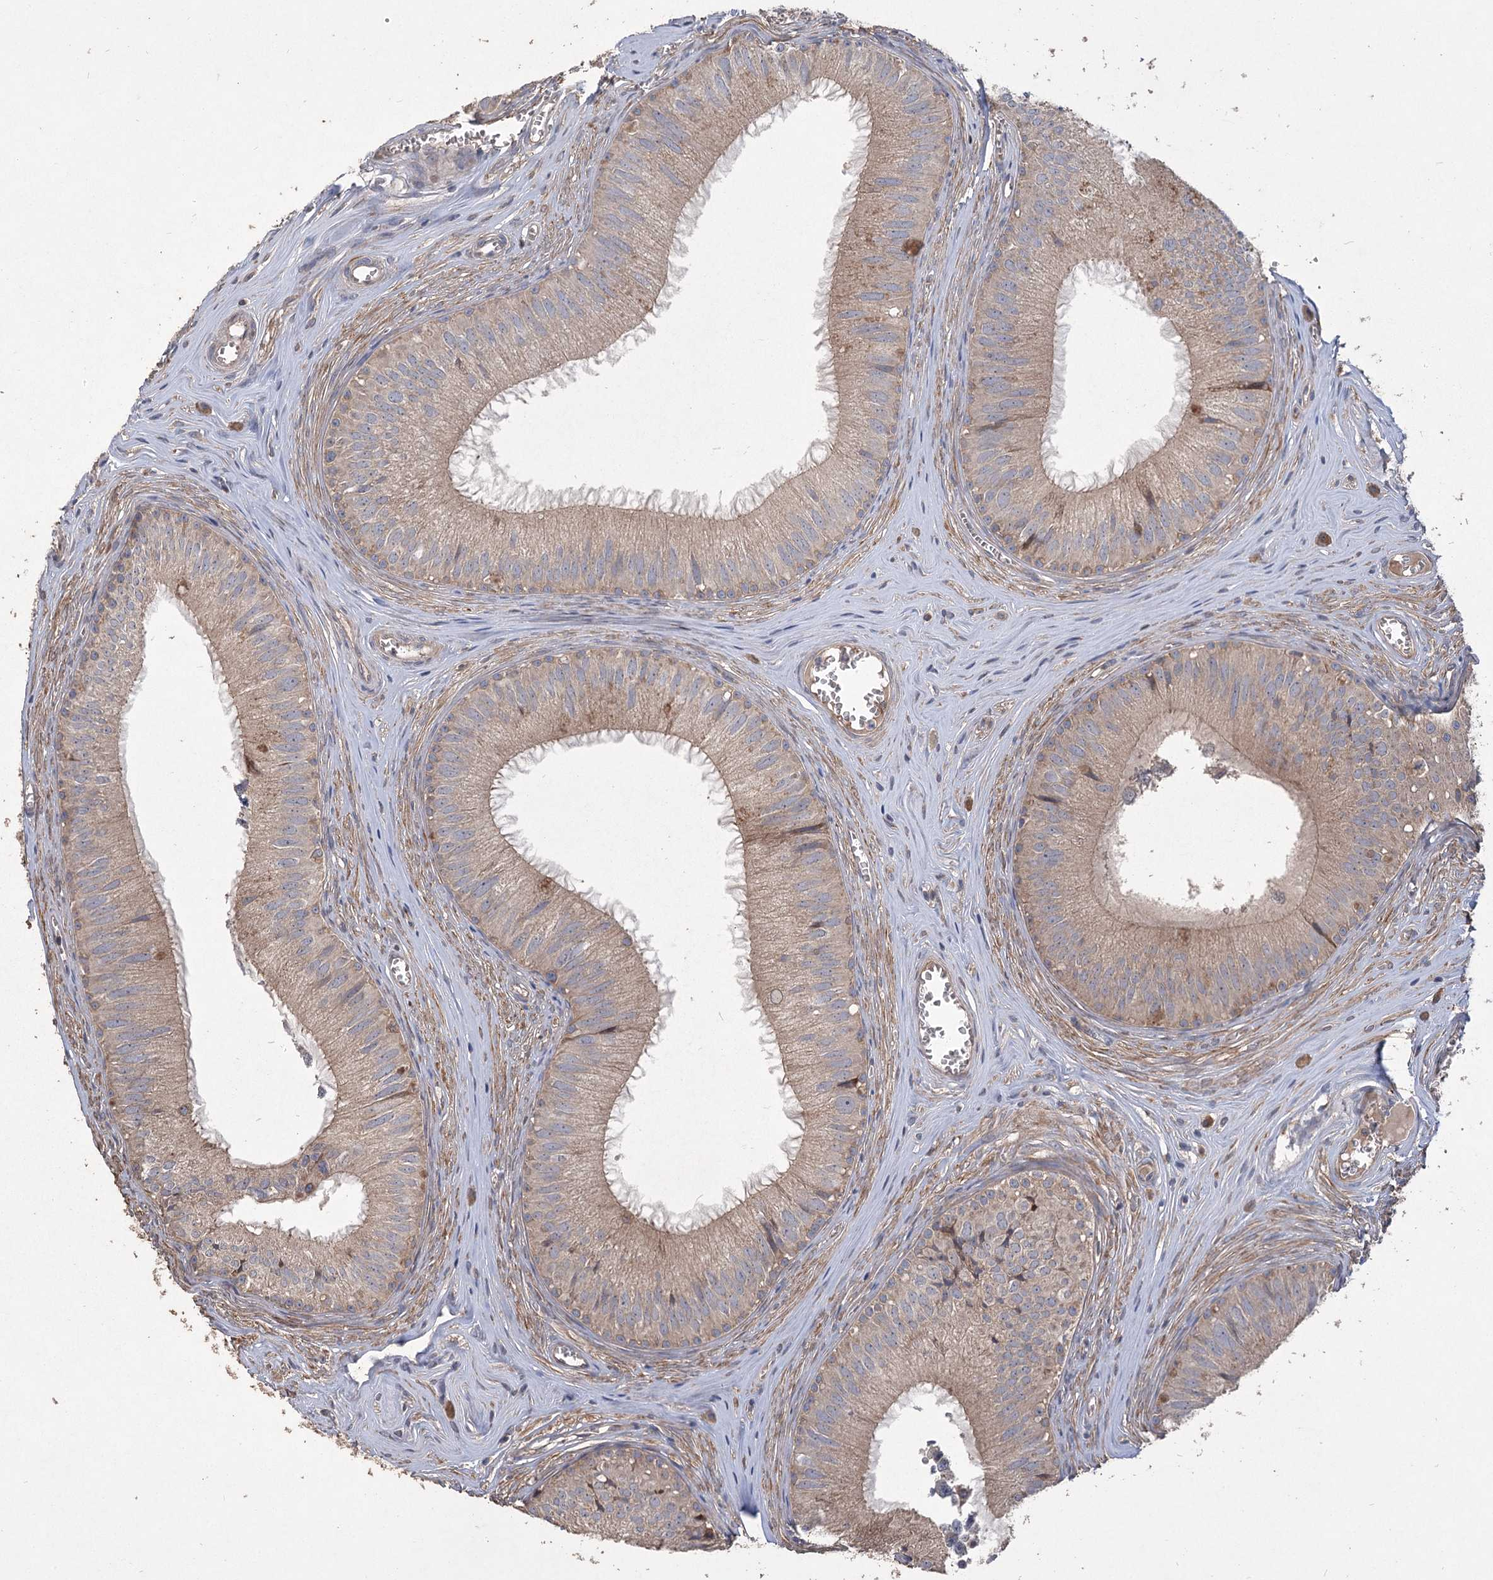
{"staining": {"intensity": "moderate", "quantity": "25%-75%", "location": "cytoplasmic/membranous"}, "tissue": "epididymis", "cell_type": "Glandular cells", "image_type": "normal", "snomed": [{"axis": "morphology", "description": "Normal tissue, NOS"}, {"axis": "topography", "description": "Epididymis"}], "caption": "An immunohistochemistry (IHC) histopathology image of normal tissue is shown. Protein staining in brown highlights moderate cytoplasmic/membranous positivity in epididymis within glandular cells. The staining was performed using DAB (3,3'-diaminobenzidine), with brown indicating positive protein expression. Nuclei are stained blue with hematoxylin.", "gene": "RIN2", "patient": {"sex": "male", "age": 36}}